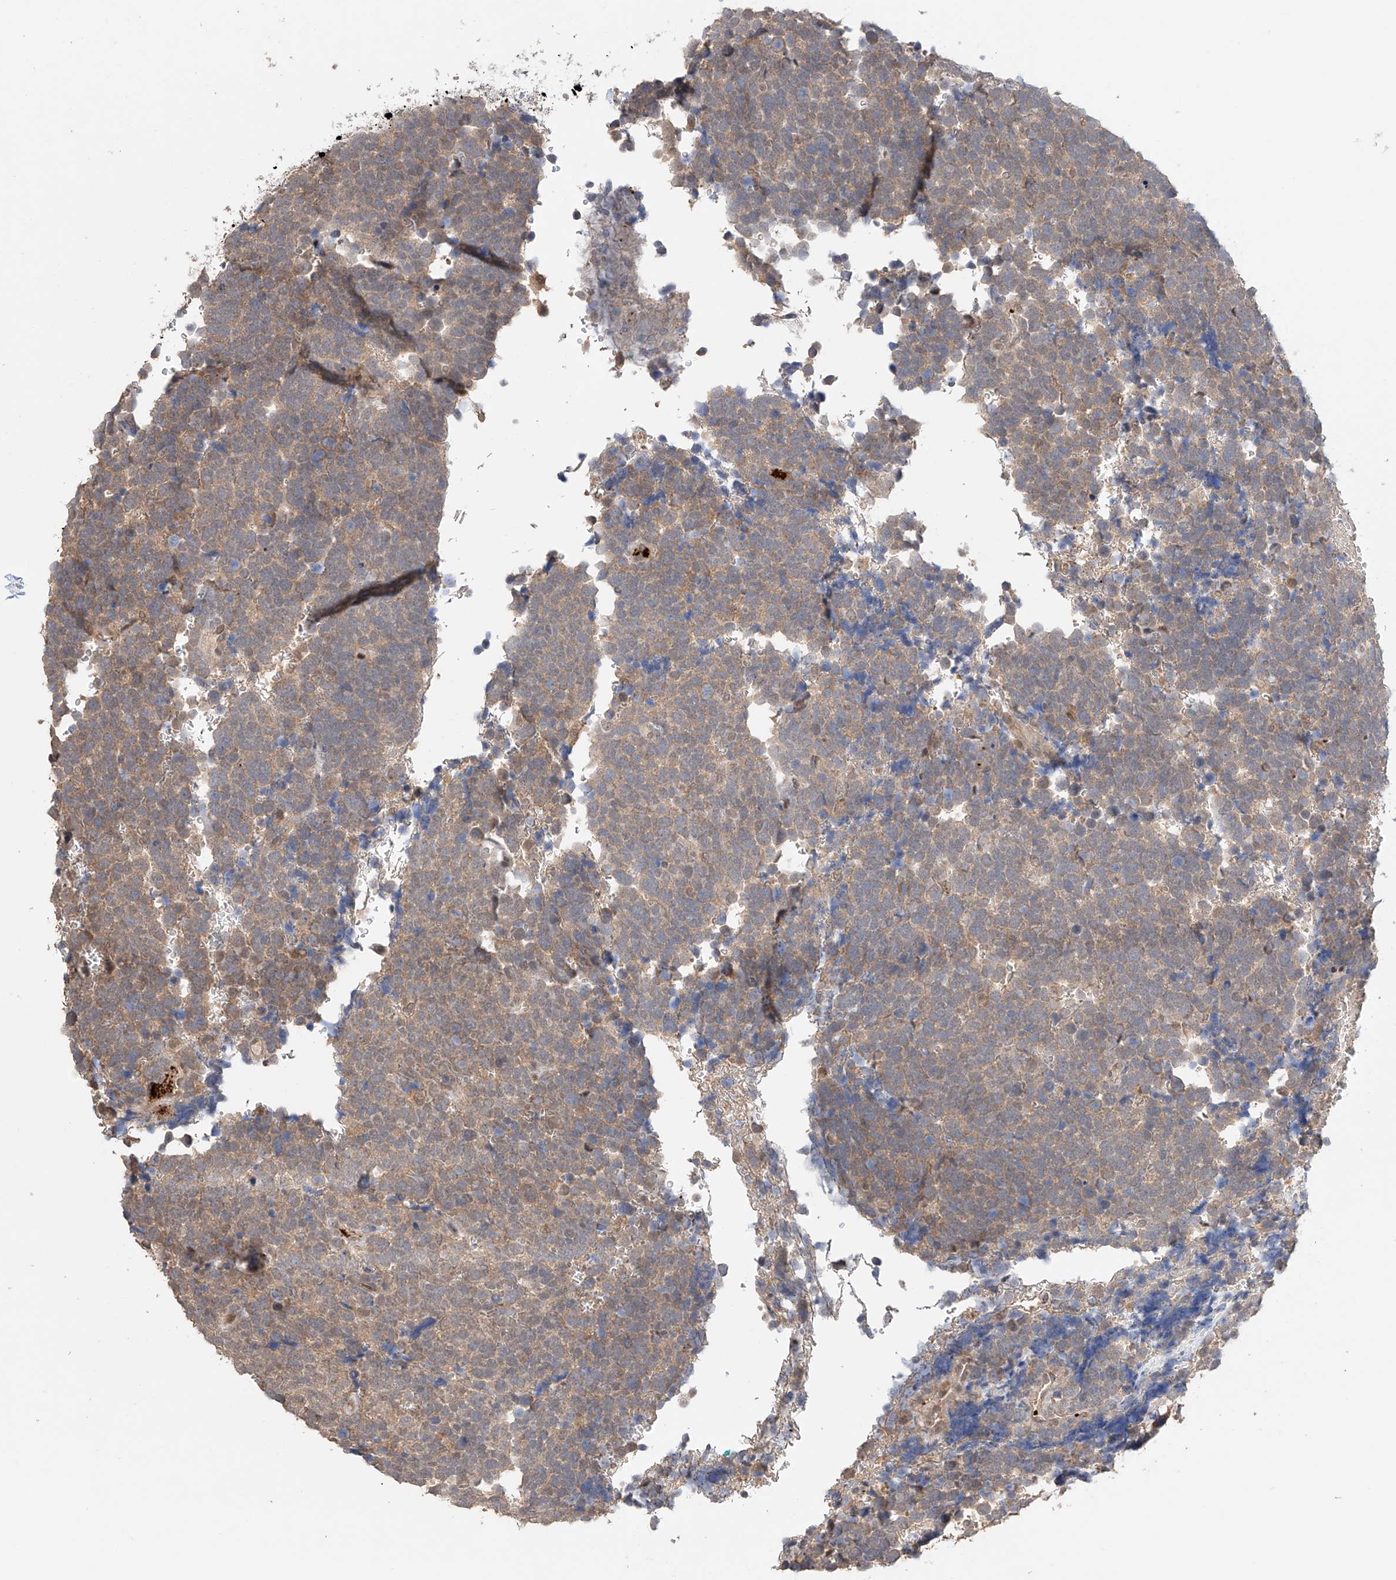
{"staining": {"intensity": "weak", "quantity": ">75%", "location": "cytoplasmic/membranous"}, "tissue": "urothelial cancer", "cell_type": "Tumor cells", "image_type": "cancer", "snomed": [{"axis": "morphology", "description": "Urothelial carcinoma, High grade"}, {"axis": "topography", "description": "Urinary bladder"}], "caption": "Immunohistochemistry of human urothelial carcinoma (high-grade) displays low levels of weak cytoplasmic/membranous staining in about >75% of tumor cells.", "gene": "ZFHX2", "patient": {"sex": "female", "age": 82}}